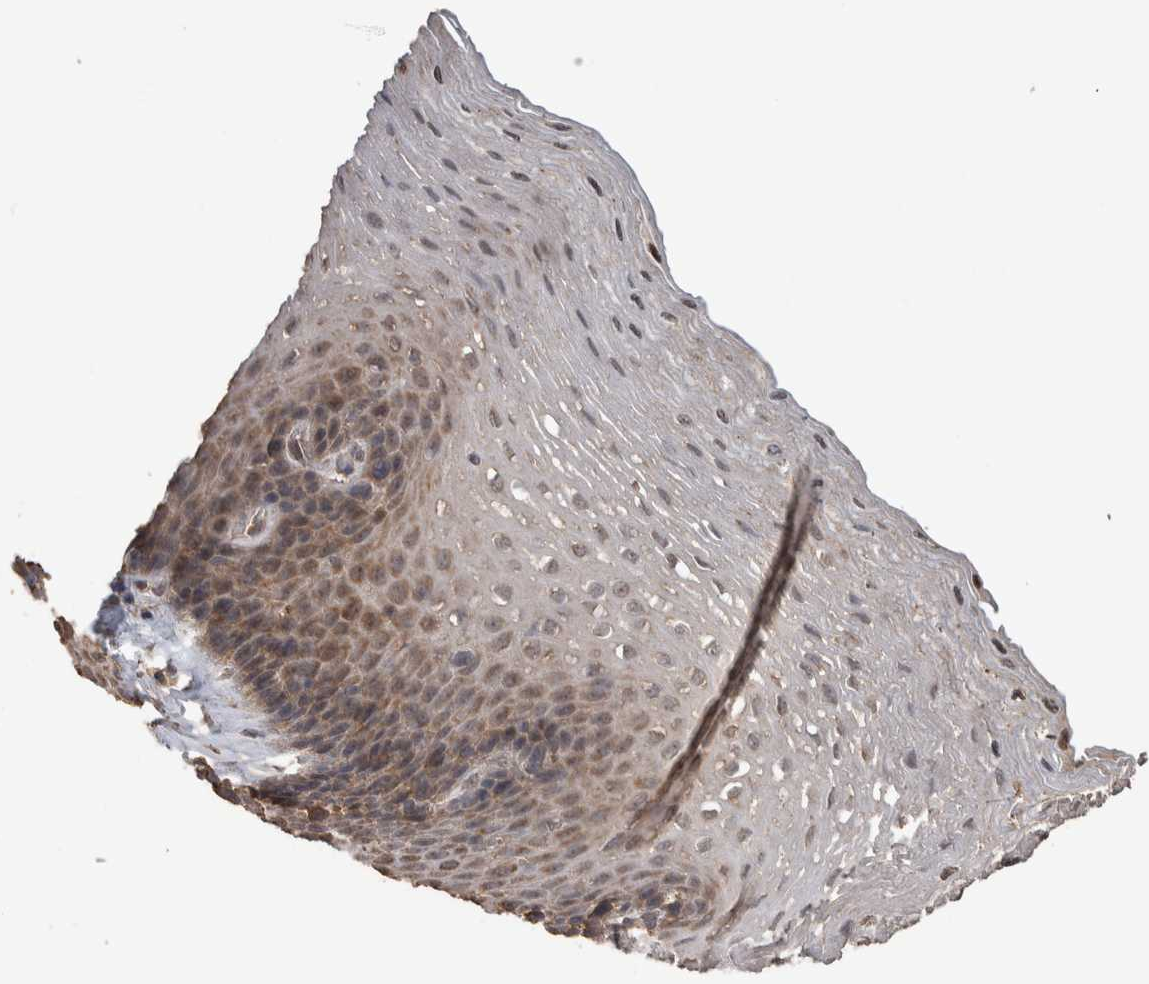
{"staining": {"intensity": "moderate", "quantity": ">75%", "location": "cytoplasmic/membranous,nuclear"}, "tissue": "esophagus", "cell_type": "Squamous epithelial cells", "image_type": "normal", "snomed": [{"axis": "morphology", "description": "Normal tissue, NOS"}, {"axis": "topography", "description": "Esophagus"}], "caption": "A micrograph of esophagus stained for a protein shows moderate cytoplasmic/membranous,nuclear brown staining in squamous epithelial cells.", "gene": "DVL2", "patient": {"sex": "female", "age": 66}}